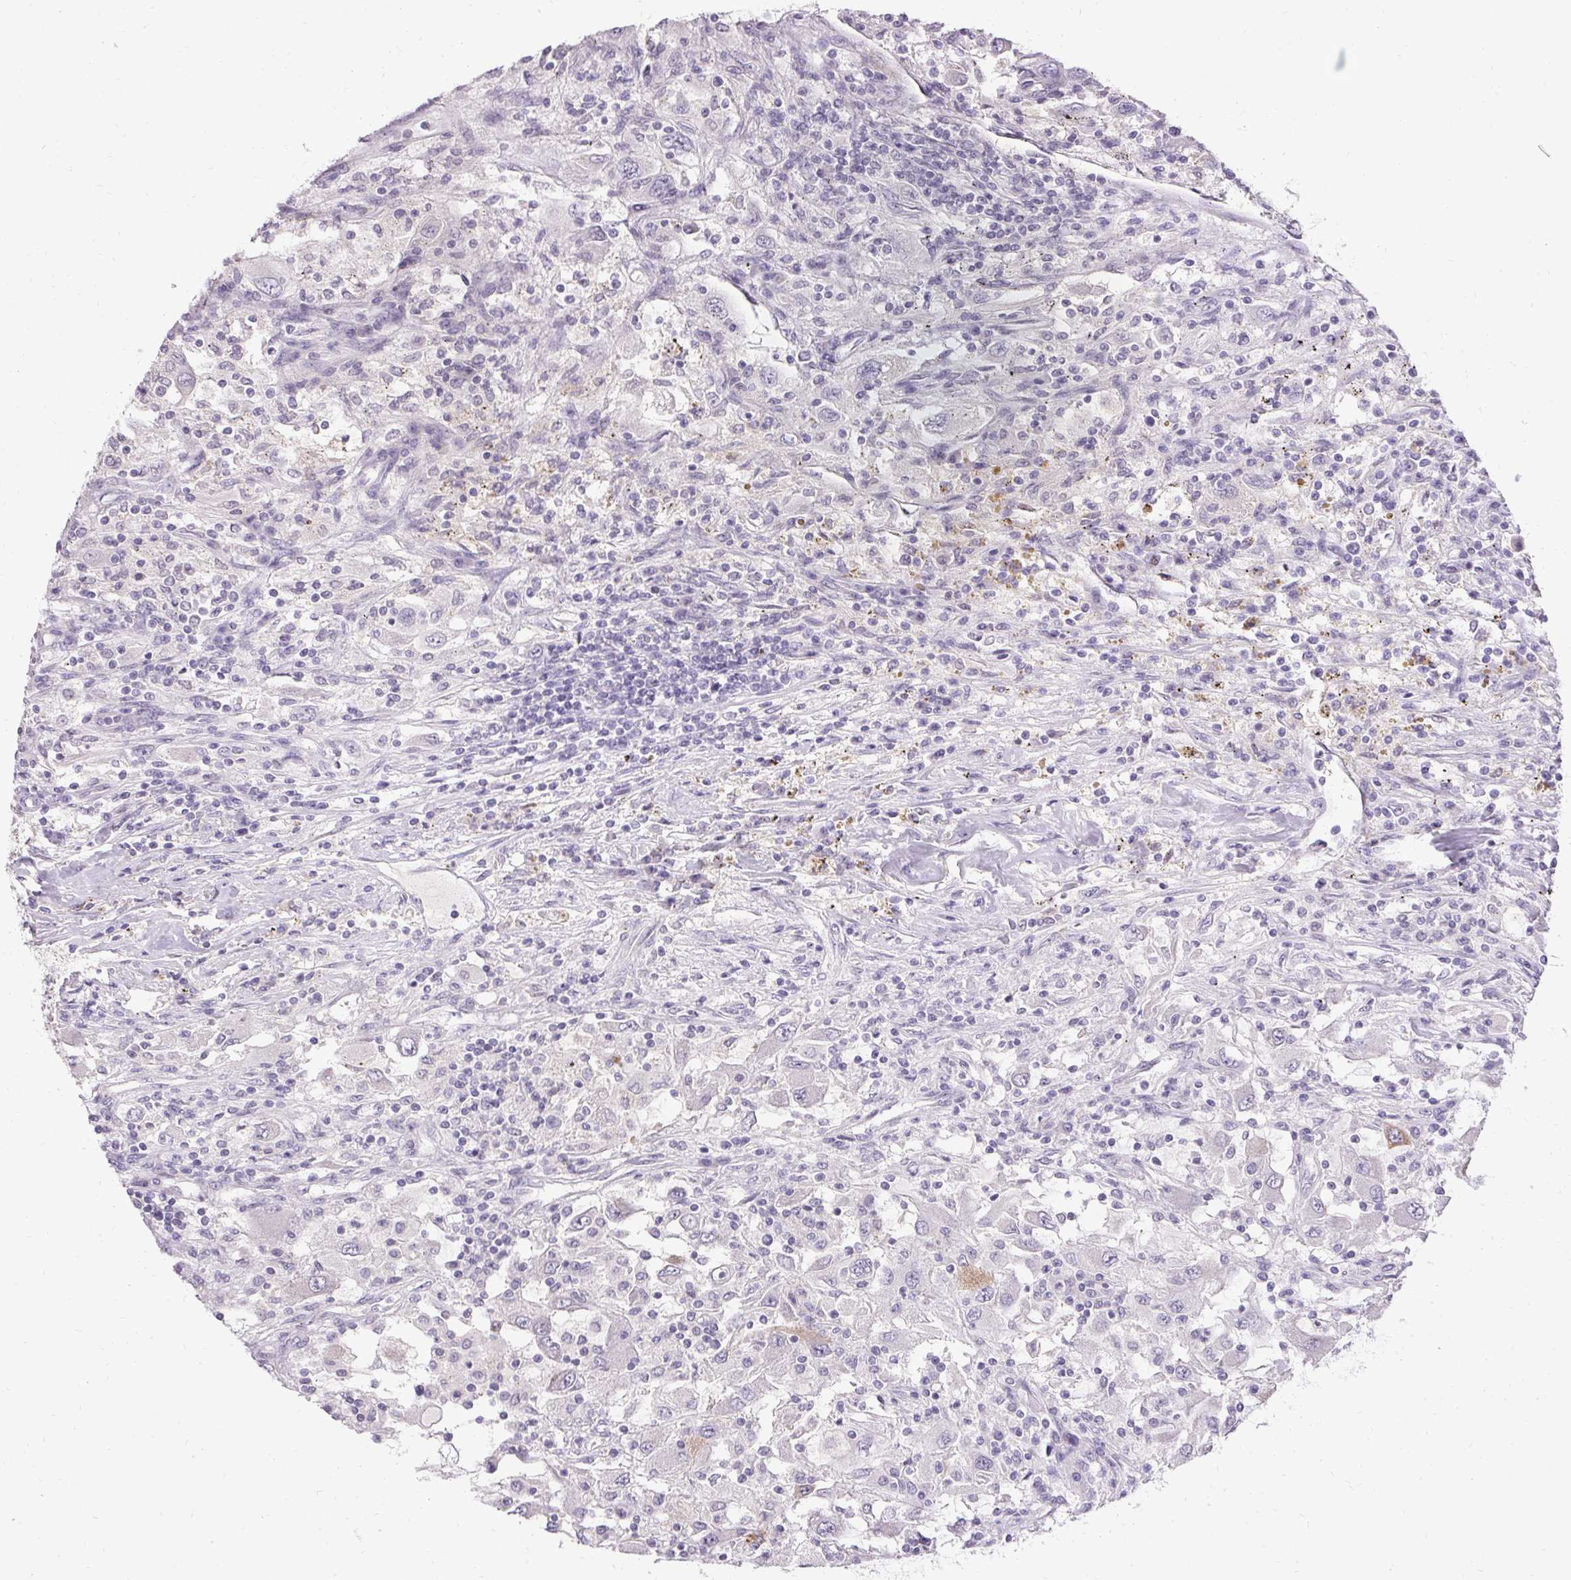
{"staining": {"intensity": "moderate", "quantity": "<25%", "location": "cytoplasmic/membranous"}, "tissue": "renal cancer", "cell_type": "Tumor cells", "image_type": "cancer", "snomed": [{"axis": "morphology", "description": "Adenocarcinoma, NOS"}, {"axis": "topography", "description": "Kidney"}], "caption": "IHC of renal cancer (adenocarcinoma) shows low levels of moderate cytoplasmic/membranous positivity in approximately <25% of tumor cells. (DAB (3,3'-diaminobenzidine) IHC, brown staining for protein, blue staining for nuclei).", "gene": "HSD17B3", "patient": {"sex": "female", "age": 67}}